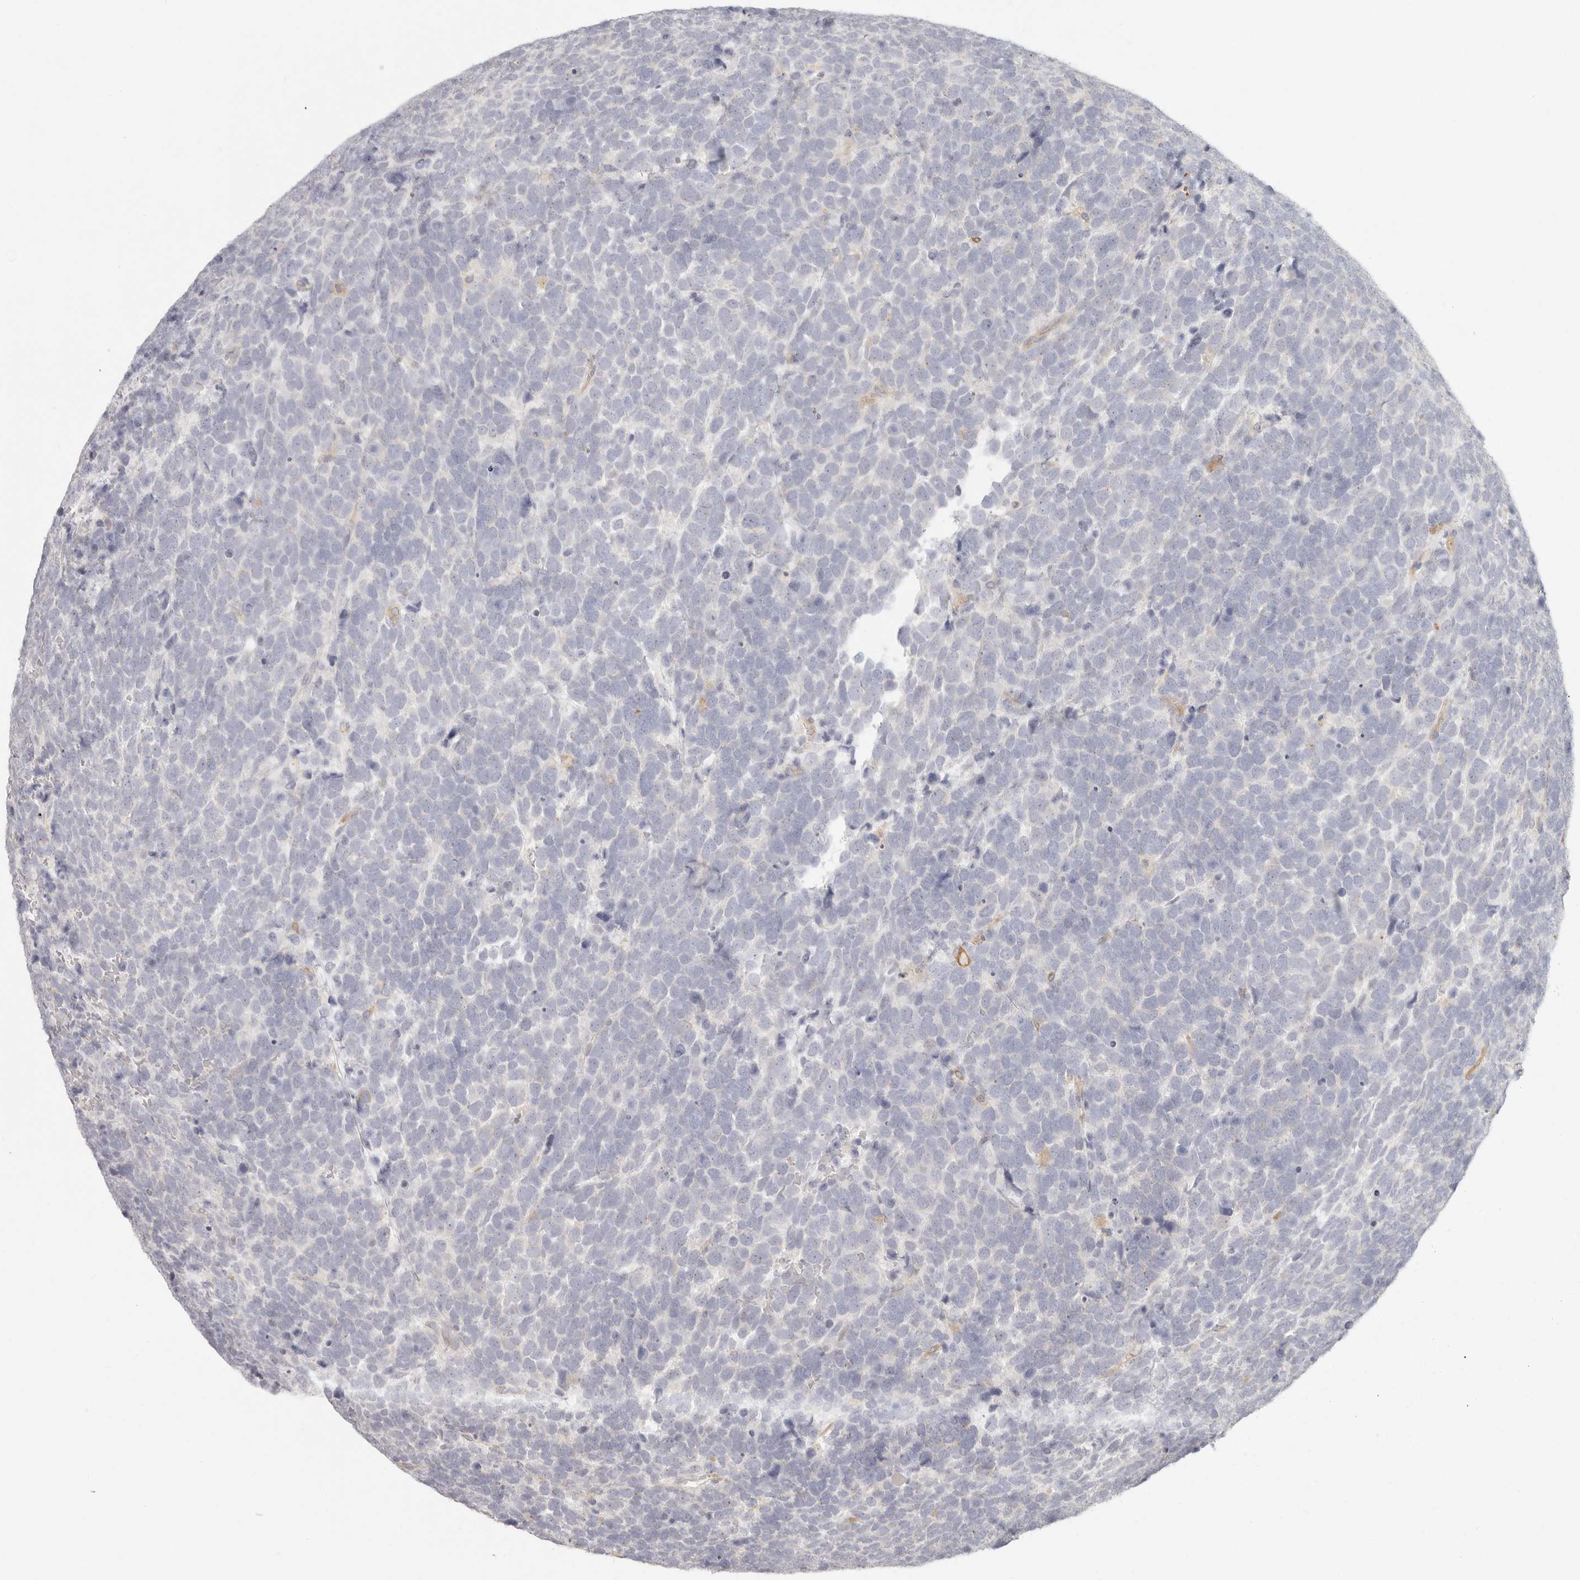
{"staining": {"intensity": "negative", "quantity": "none", "location": "none"}, "tissue": "urothelial cancer", "cell_type": "Tumor cells", "image_type": "cancer", "snomed": [{"axis": "morphology", "description": "Urothelial carcinoma, High grade"}, {"axis": "topography", "description": "Urinary bladder"}], "caption": "A high-resolution photomicrograph shows immunohistochemistry staining of high-grade urothelial carcinoma, which exhibits no significant positivity in tumor cells.", "gene": "NIBAN1", "patient": {"sex": "female", "age": 82}}